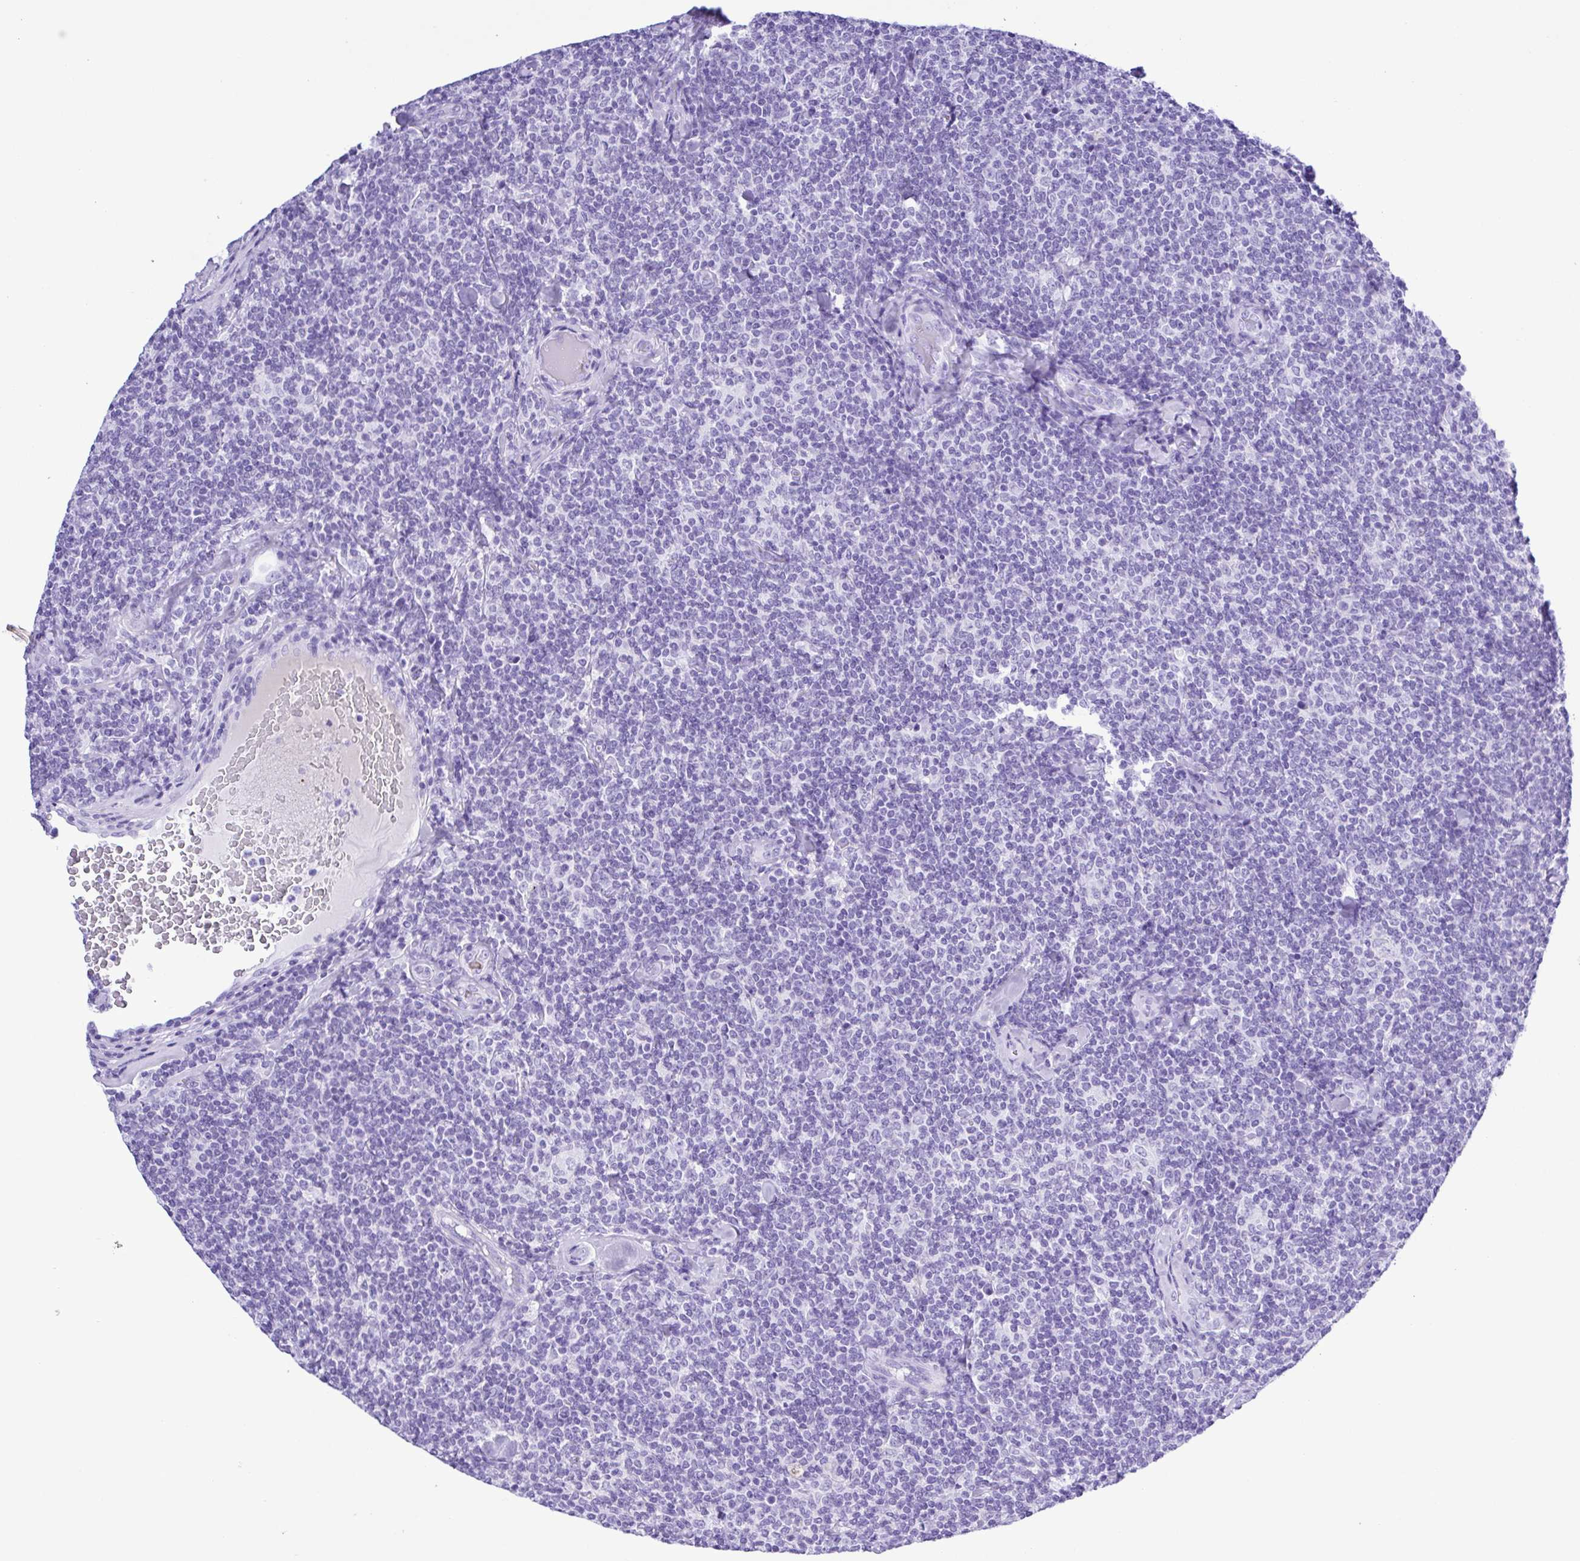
{"staining": {"intensity": "negative", "quantity": "none", "location": "none"}, "tissue": "lymphoma", "cell_type": "Tumor cells", "image_type": "cancer", "snomed": [{"axis": "morphology", "description": "Malignant lymphoma, non-Hodgkin's type, Low grade"}, {"axis": "topography", "description": "Lymph node"}], "caption": "An image of human lymphoma is negative for staining in tumor cells.", "gene": "SYT1", "patient": {"sex": "female", "age": 56}}